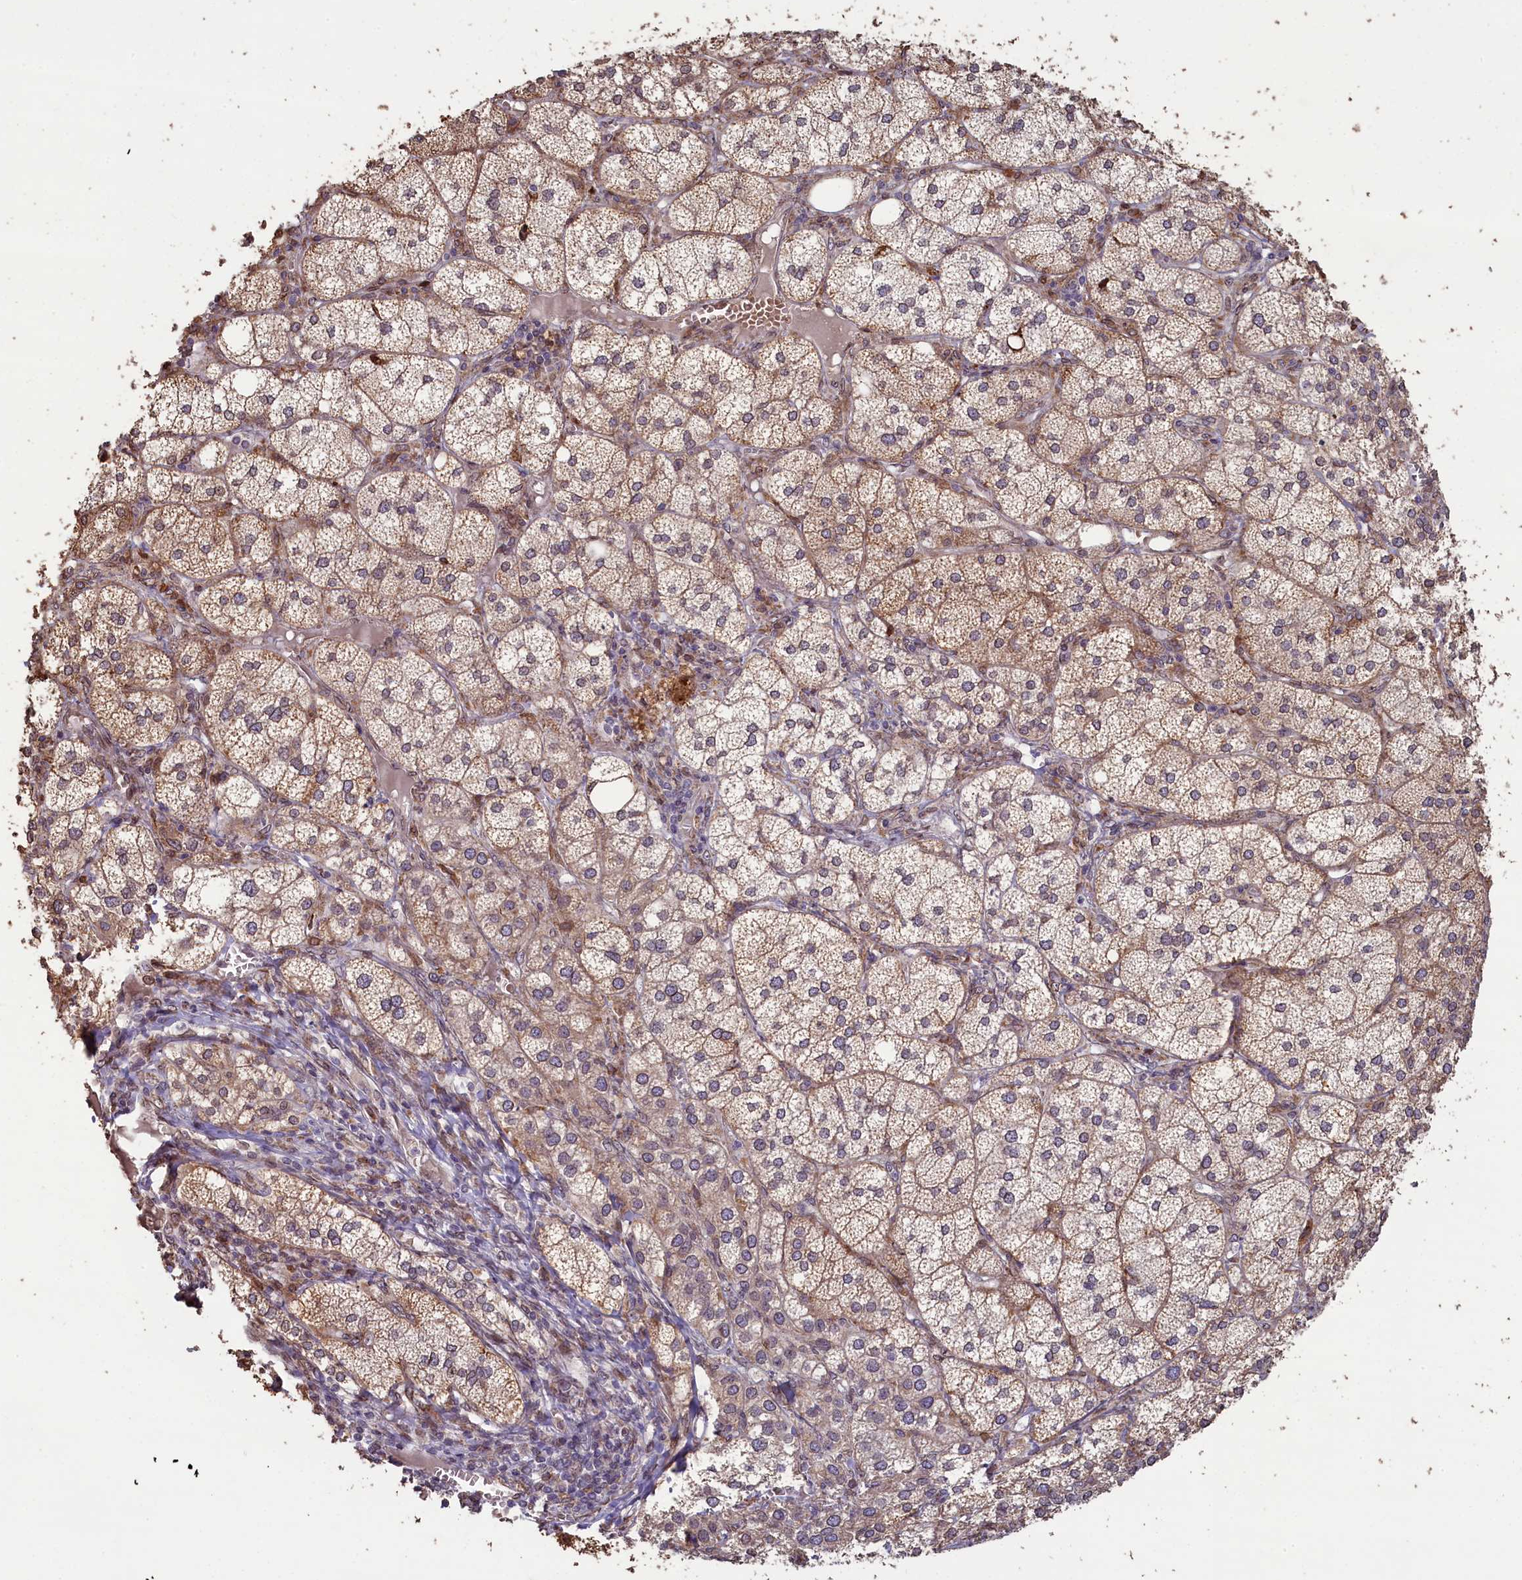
{"staining": {"intensity": "strong", "quantity": "25%-75%", "location": "cytoplasmic/membranous"}, "tissue": "adrenal gland", "cell_type": "Glandular cells", "image_type": "normal", "snomed": [{"axis": "morphology", "description": "Normal tissue, NOS"}, {"axis": "topography", "description": "Adrenal gland"}], "caption": "This image displays immunohistochemistry staining of normal adrenal gland, with high strong cytoplasmic/membranous positivity in approximately 25%-75% of glandular cells.", "gene": "SLC38A7", "patient": {"sex": "female", "age": 61}}